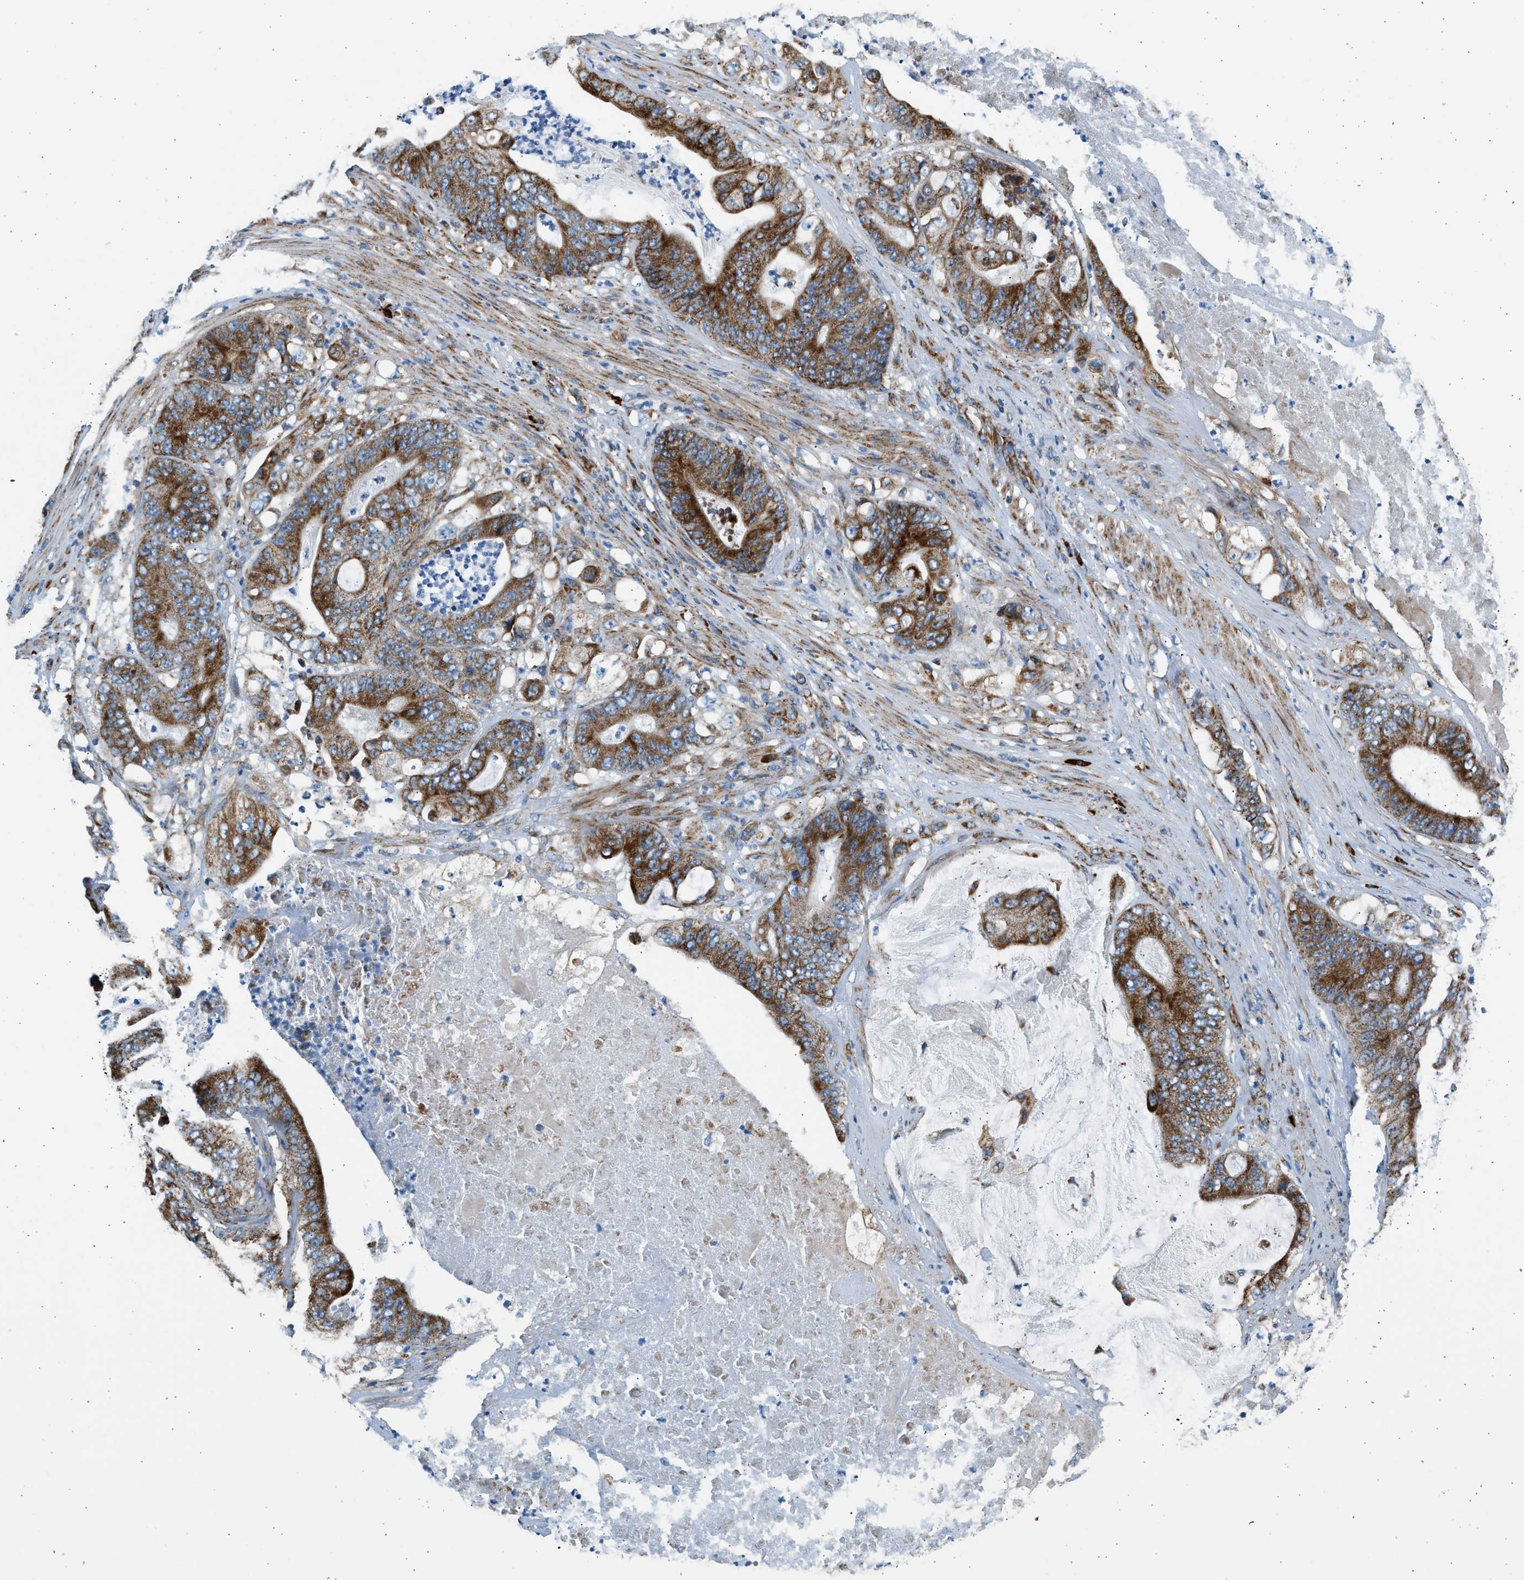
{"staining": {"intensity": "strong", "quantity": ">75%", "location": "cytoplasmic/membranous"}, "tissue": "stomach cancer", "cell_type": "Tumor cells", "image_type": "cancer", "snomed": [{"axis": "morphology", "description": "Adenocarcinoma, NOS"}, {"axis": "topography", "description": "Stomach"}], "caption": "Stomach cancer (adenocarcinoma) stained with a protein marker displays strong staining in tumor cells.", "gene": "KCNMB3", "patient": {"sex": "female", "age": 73}}